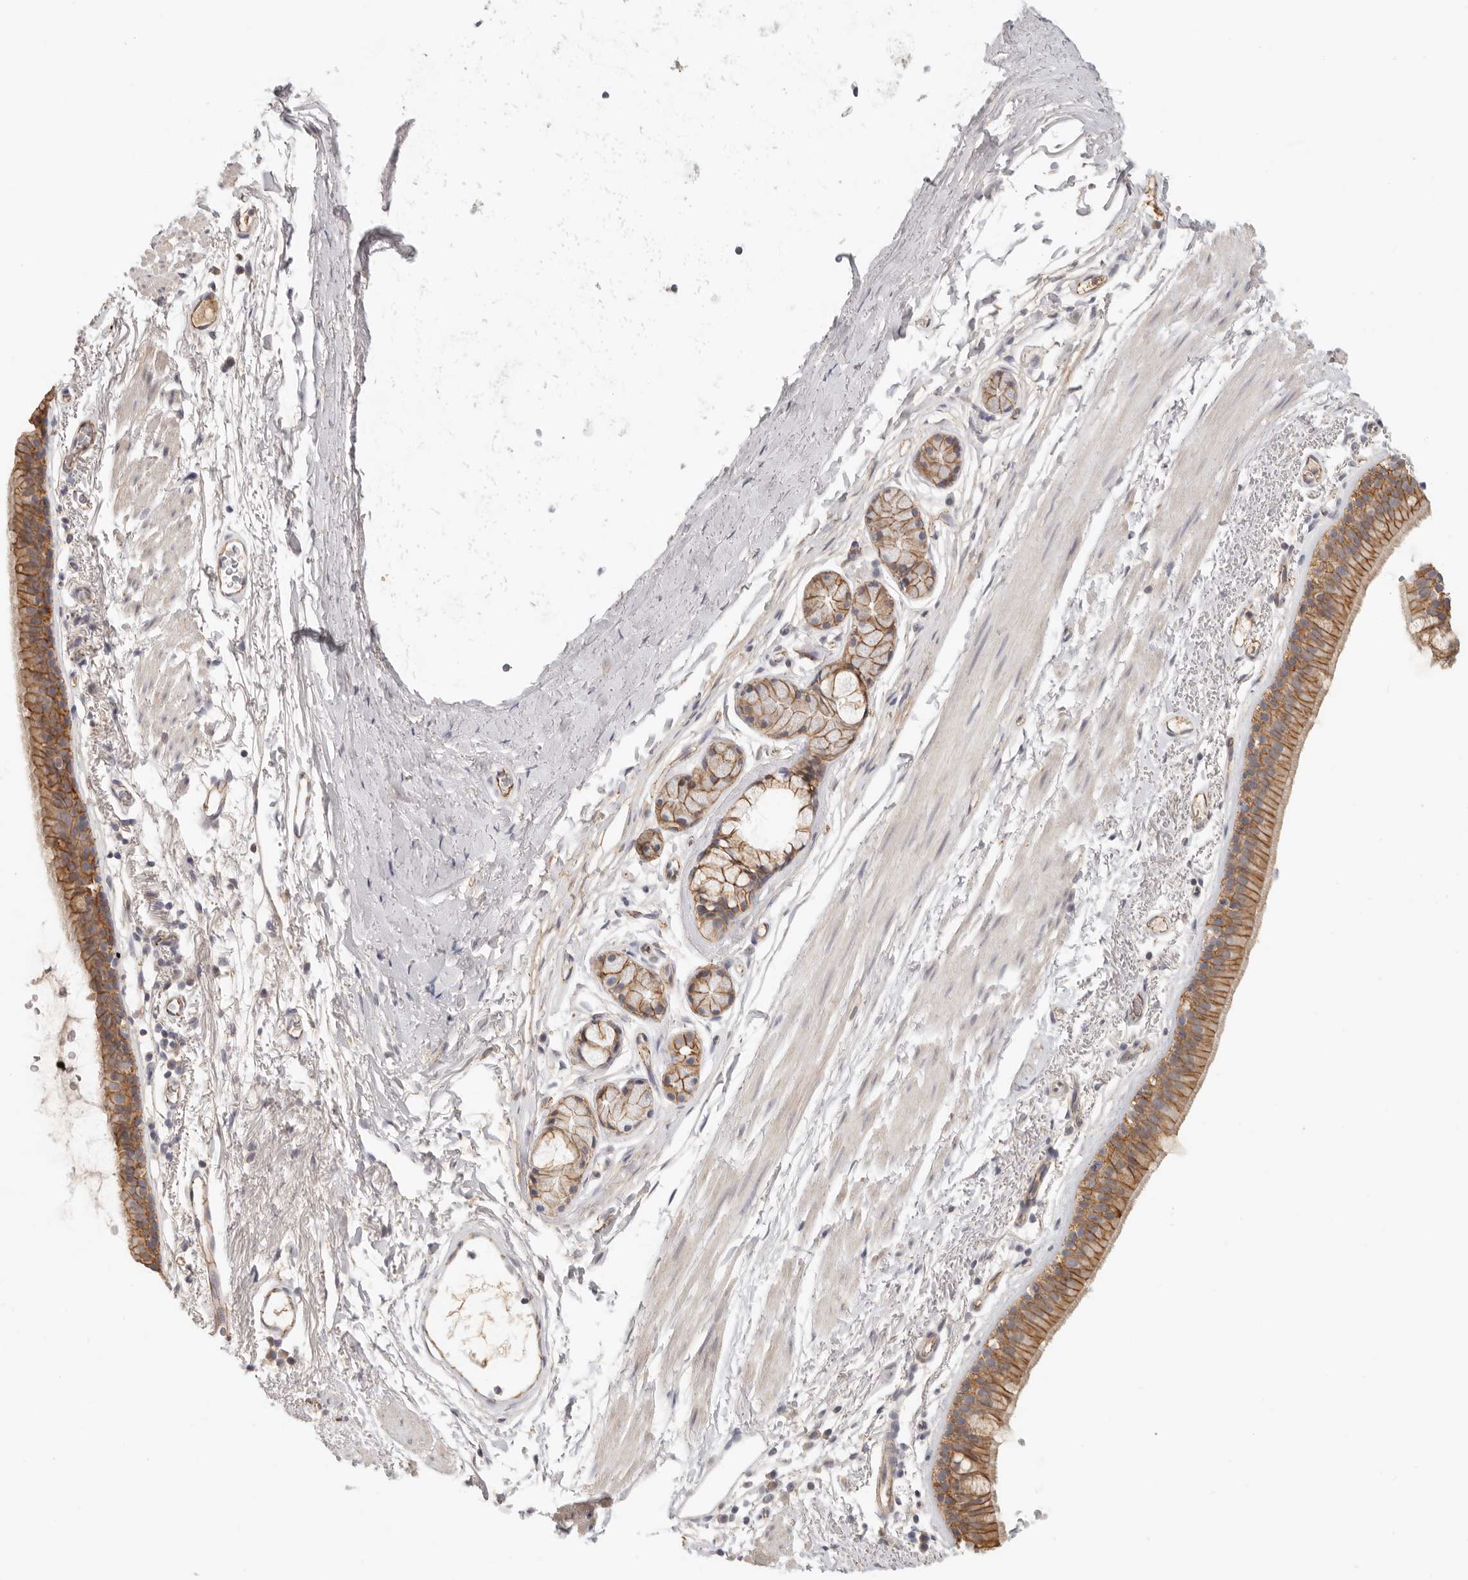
{"staining": {"intensity": "moderate", "quantity": ">75%", "location": "cytoplasmic/membranous"}, "tissue": "bronchus", "cell_type": "Respiratory epithelial cells", "image_type": "normal", "snomed": [{"axis": "morphology", "description": "Normal tissue, NOS"}, {"axis": "topography", "description": "Lymph node"}, {"axis": "topography", "description": "Bronchus"}], "caption": "Moderate cytoplasmic/membranous expression is seen in approximately >75% of respiratory epithelial cells in normal bronchus.", "gene": "ANXA9", "patient": {"sex": "female", "age": 70}}